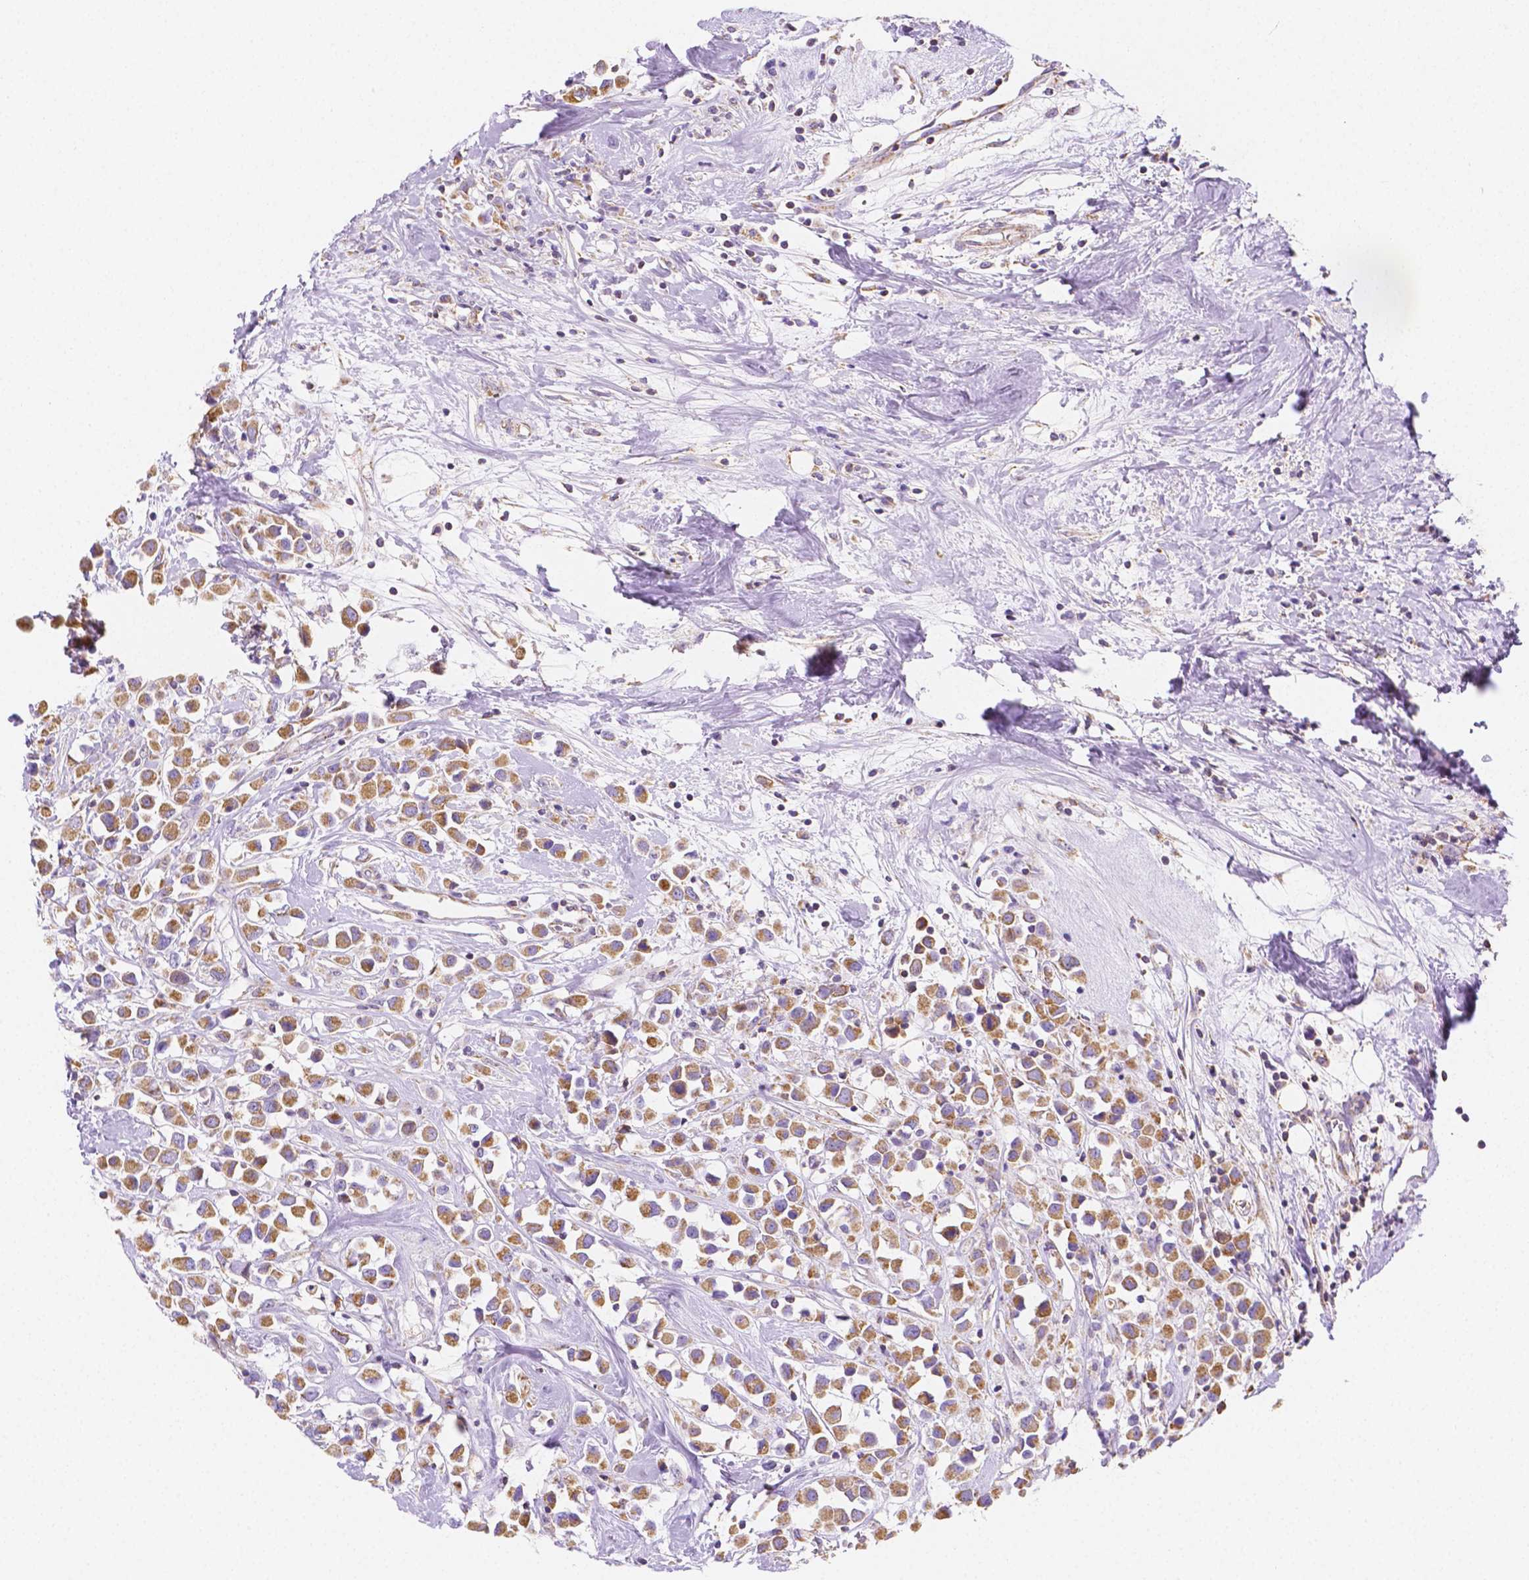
{"staining": {"intensity": "moderate", "quantity": ">75%", "location": "cytoplasmic/membranous"}, "tissue": "breast cancer", "cell_type": "Tumor cells", "image_type": "cancer", "snomed": [{"axis": "morphology", "description": "Duct carcinoma"}, {"axis": "topography", "description": "Breast"}], "caption": "The immunohistochemical stain labels moderate cytoplasmic/membranous expression in tumor cells of breast cancer tissue.", "gene": "SGTB", "patient": {"sex": "female", "age": 61}}